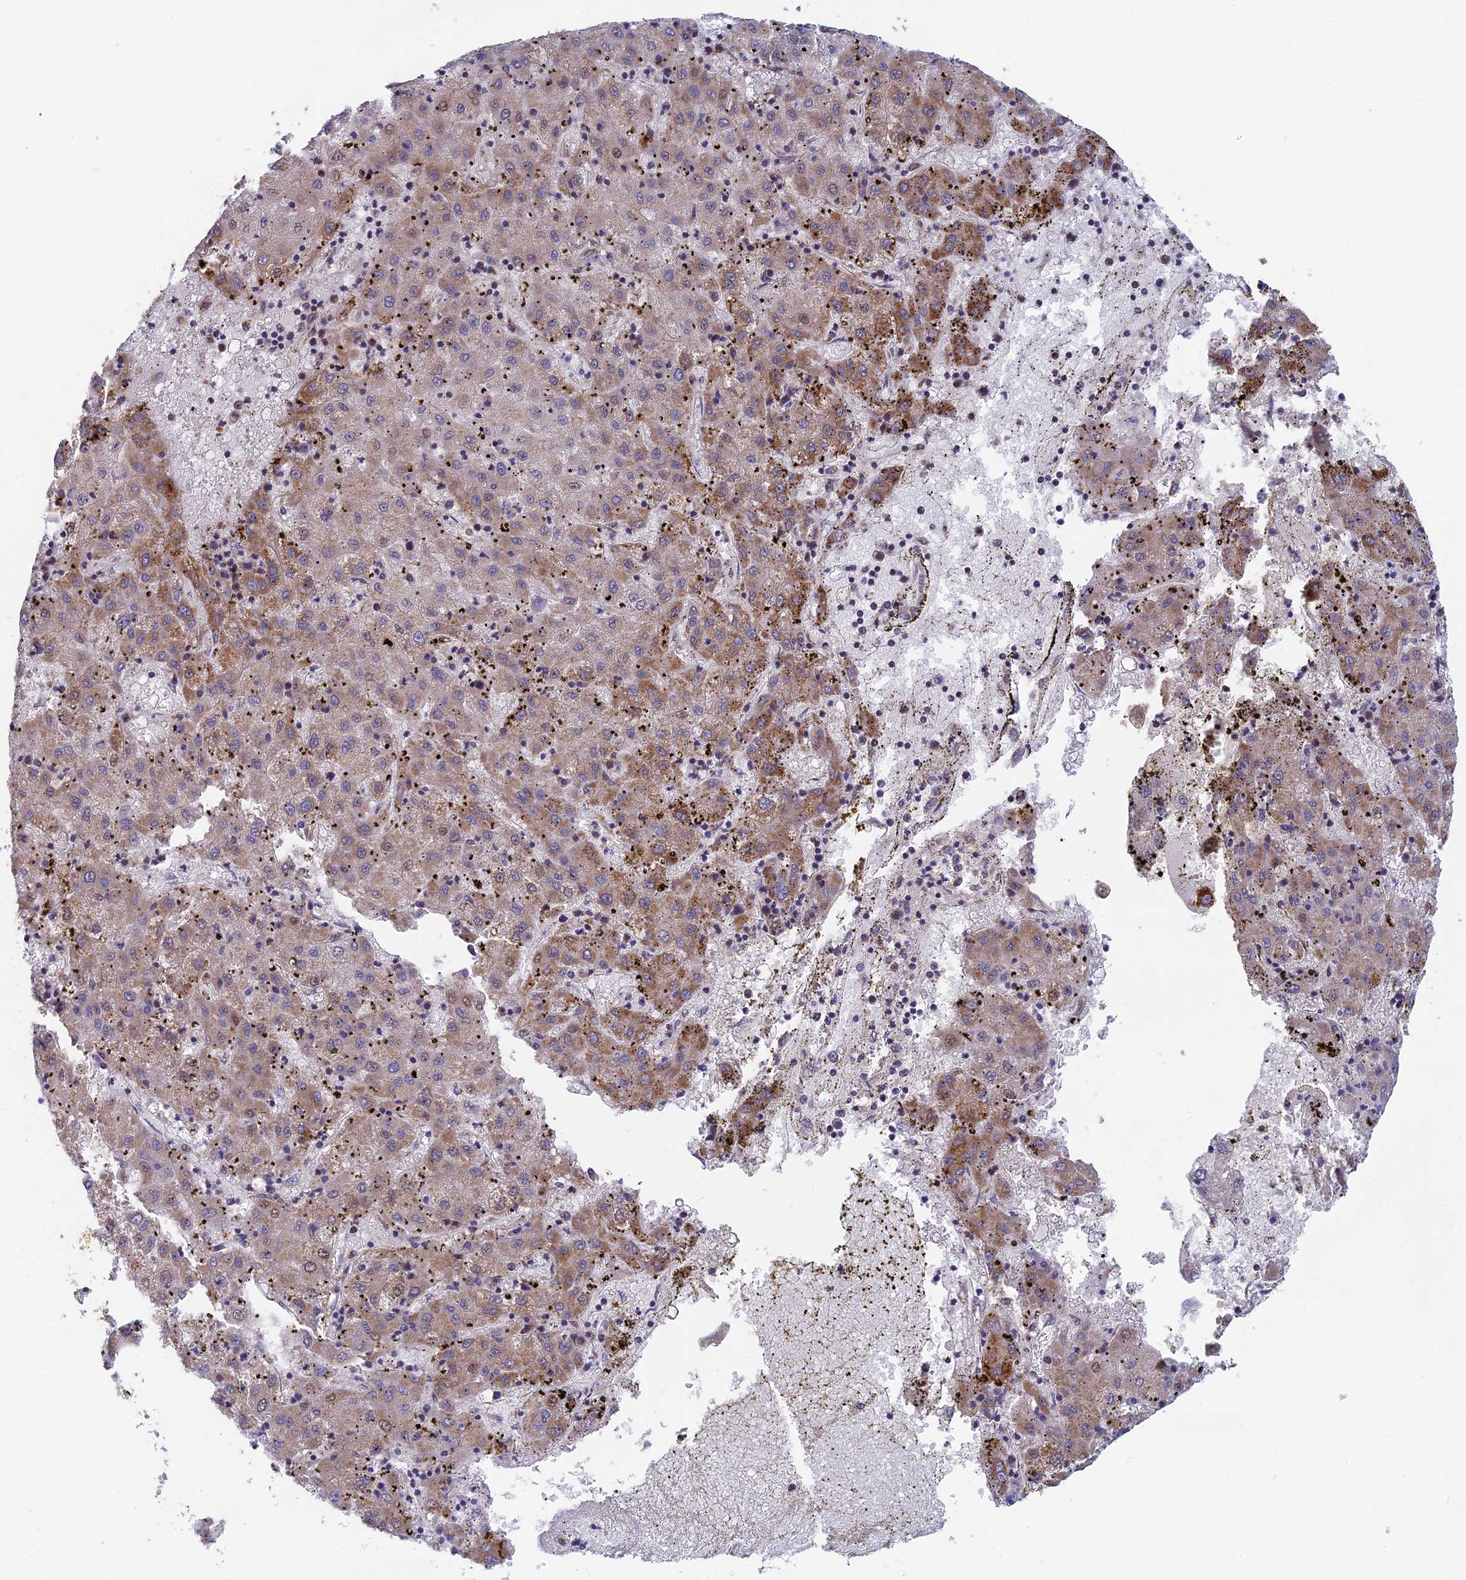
{"staining": {"intensity": "moderate", "quantity": "25%-75%", "location": "cytoplasmic/membranous"}, "tissue": "liver cancer", "cell_type": "Tumor cells", "image_type": "cancer", "snomed": [{"axis": "morphology", "description": "Carcinoma, Hepatocellular, NOS"}, {"axis": "topography", "description": "Liver"}], "caption": "High-magnification brightfield microscopy of liver cancer (hepatocellular carcinoma) stained with DAB (3,3'-diaminobenzidine) (brown) and counterstained with hematoxylin (blue). tumor cells exhibit moderate cytoplasmic/membranous staining is appreciated in about25%-75% of cells. (Brightfield microscopy of DAB IHC at high magnification).", "gene": "MRPS9", "patient": {"sex": "male", "age": 72}}